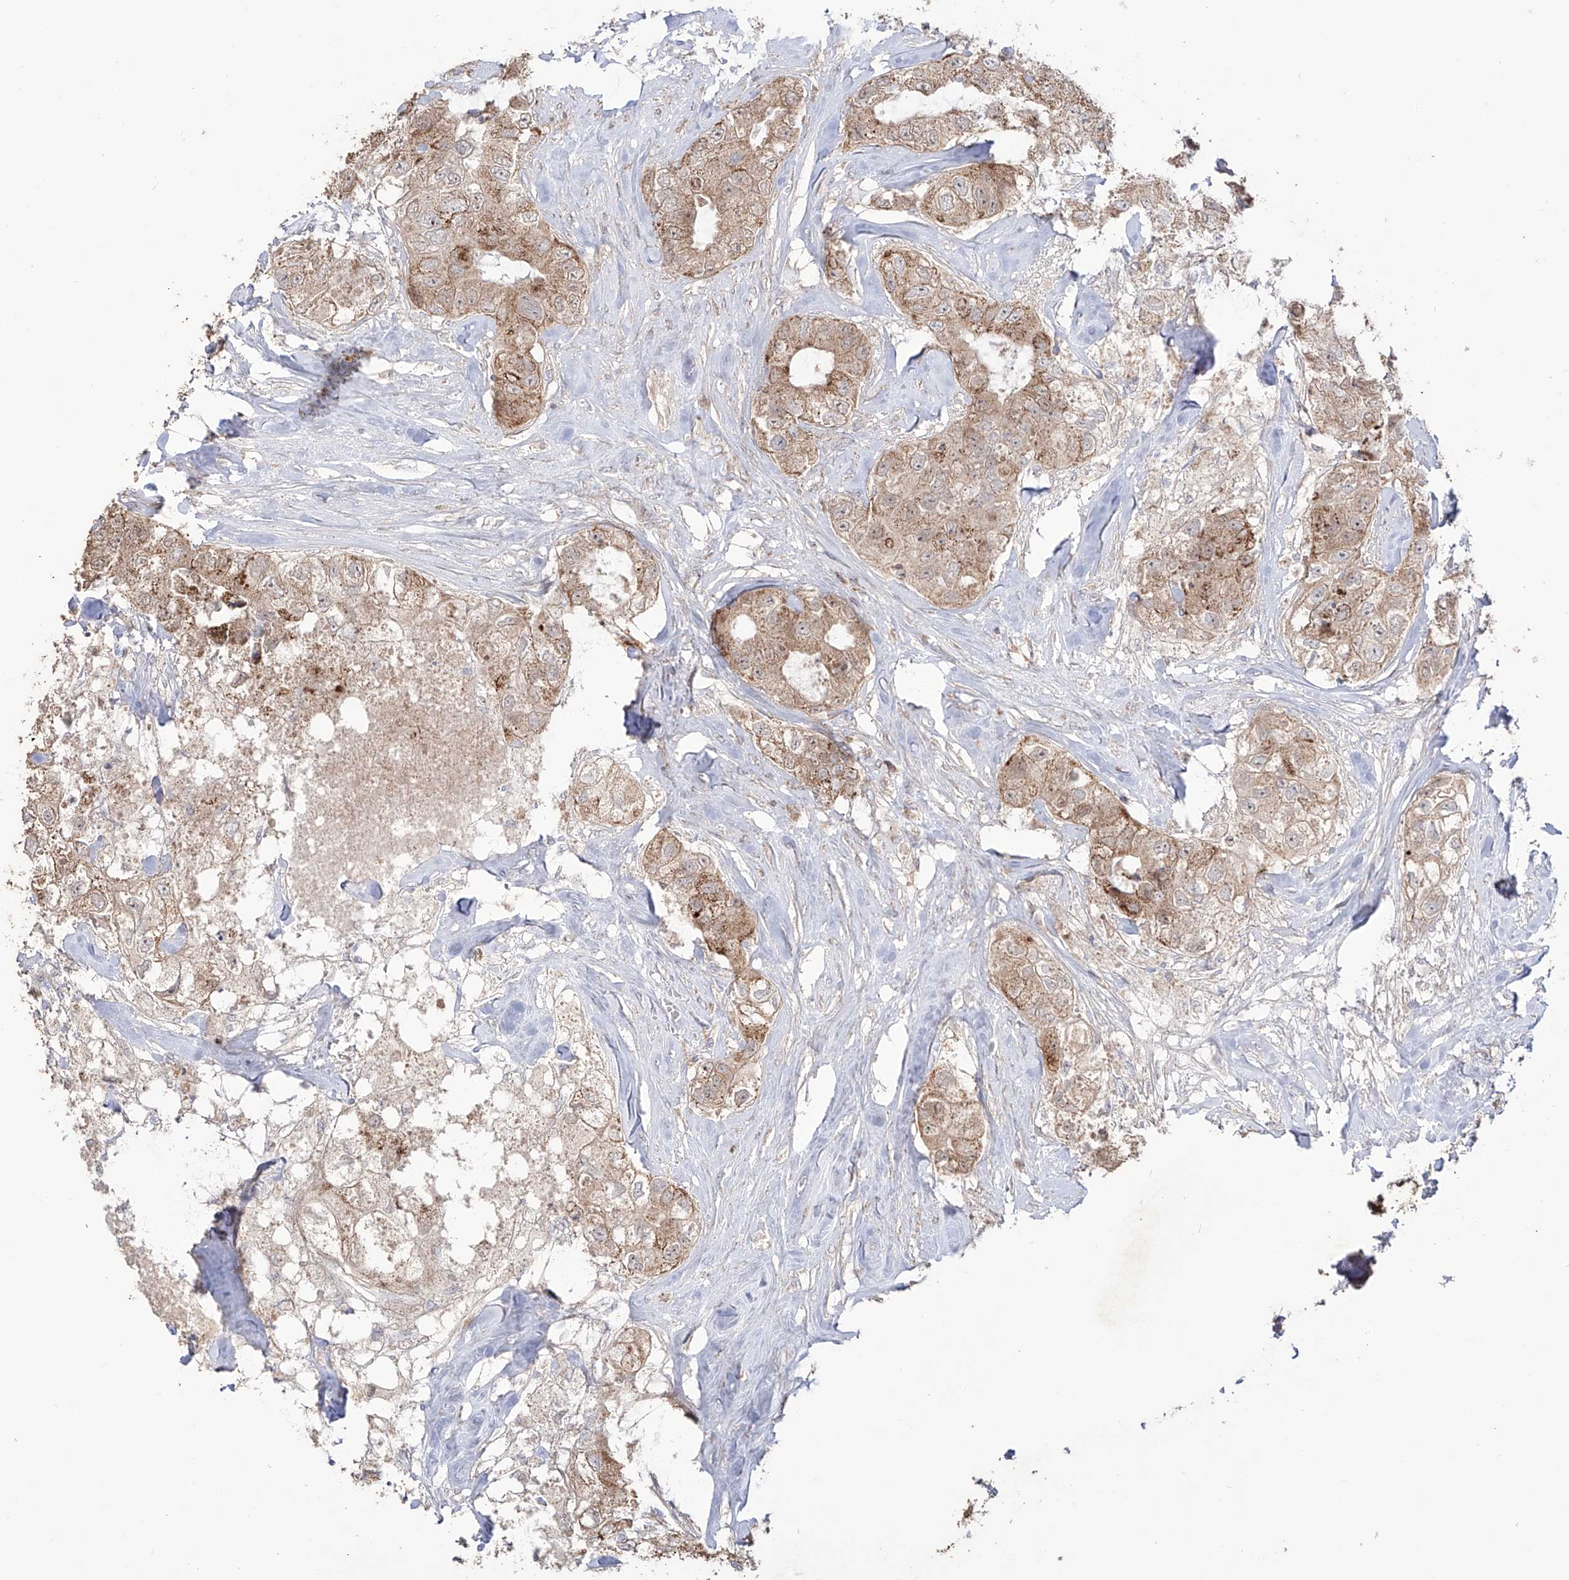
{"staining": {"intensity": "moderate", "quantity": ">75%", "location": "cytoplasmic/membranous"}, "tissue": "breast cancer", "cell_type": "Tumor cells", "image_type": "cancer", "snomed": [{"axis": "morphology", "description": "Duct carcinoma"}, {"axis": "topography", "description": "Breast"}], "caption": "Immunohistochemical staining of breast cancer (intraductal carcinoma) demonstrates medium levels of moderate cytoplasmic/membranous expression in approximately >75% of tumor cells.", "gene": "YKT6", "patient": {"sex": "female", "age": 62}}